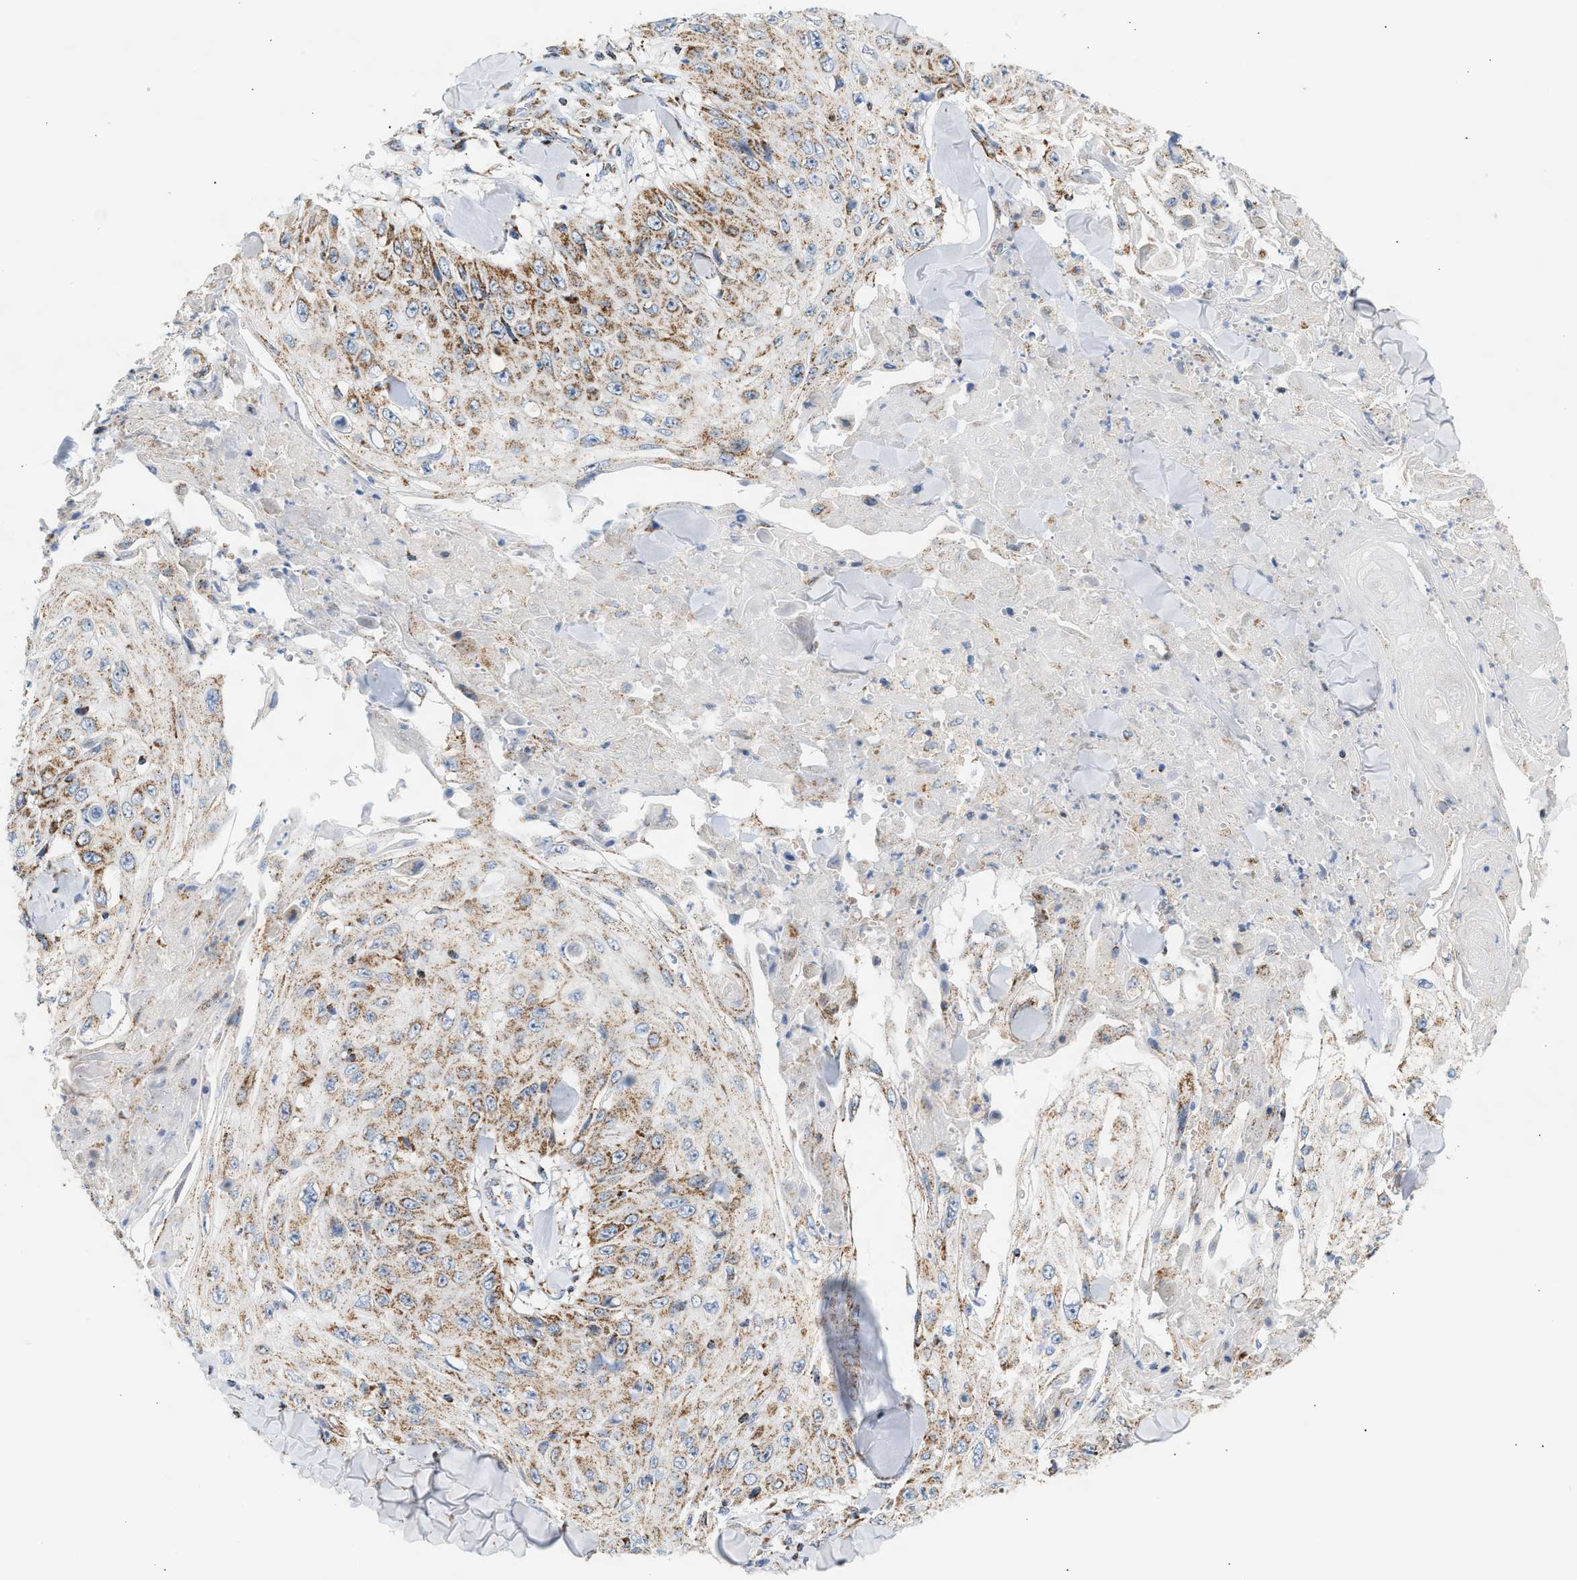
{"staining": {"intensity": "moderate", "quantity": ">75%", "location": "cytoplasmic/membranous"}, "tissue": "skin cancer", "cell_type": "Tumor cells", "image_type": "cancer", "snomed": [{"axis": "morphology", "description": "Squamous cell carcinoma, NOS"}, {"axis": "topography", "description": "Skin"}], "caption": "Immunohistochemistry (IHC) micrograph of neoplastic tissue: human skin cancer stained using IHC shows medium levels of moderate protein expression localized specifically in the cytoplasmic/membranous of tumor cells, appearing as a cytoplasmic/membranous brown color.", "gene": "OGDH", "patient": {"sex": "male", "age": 86}}